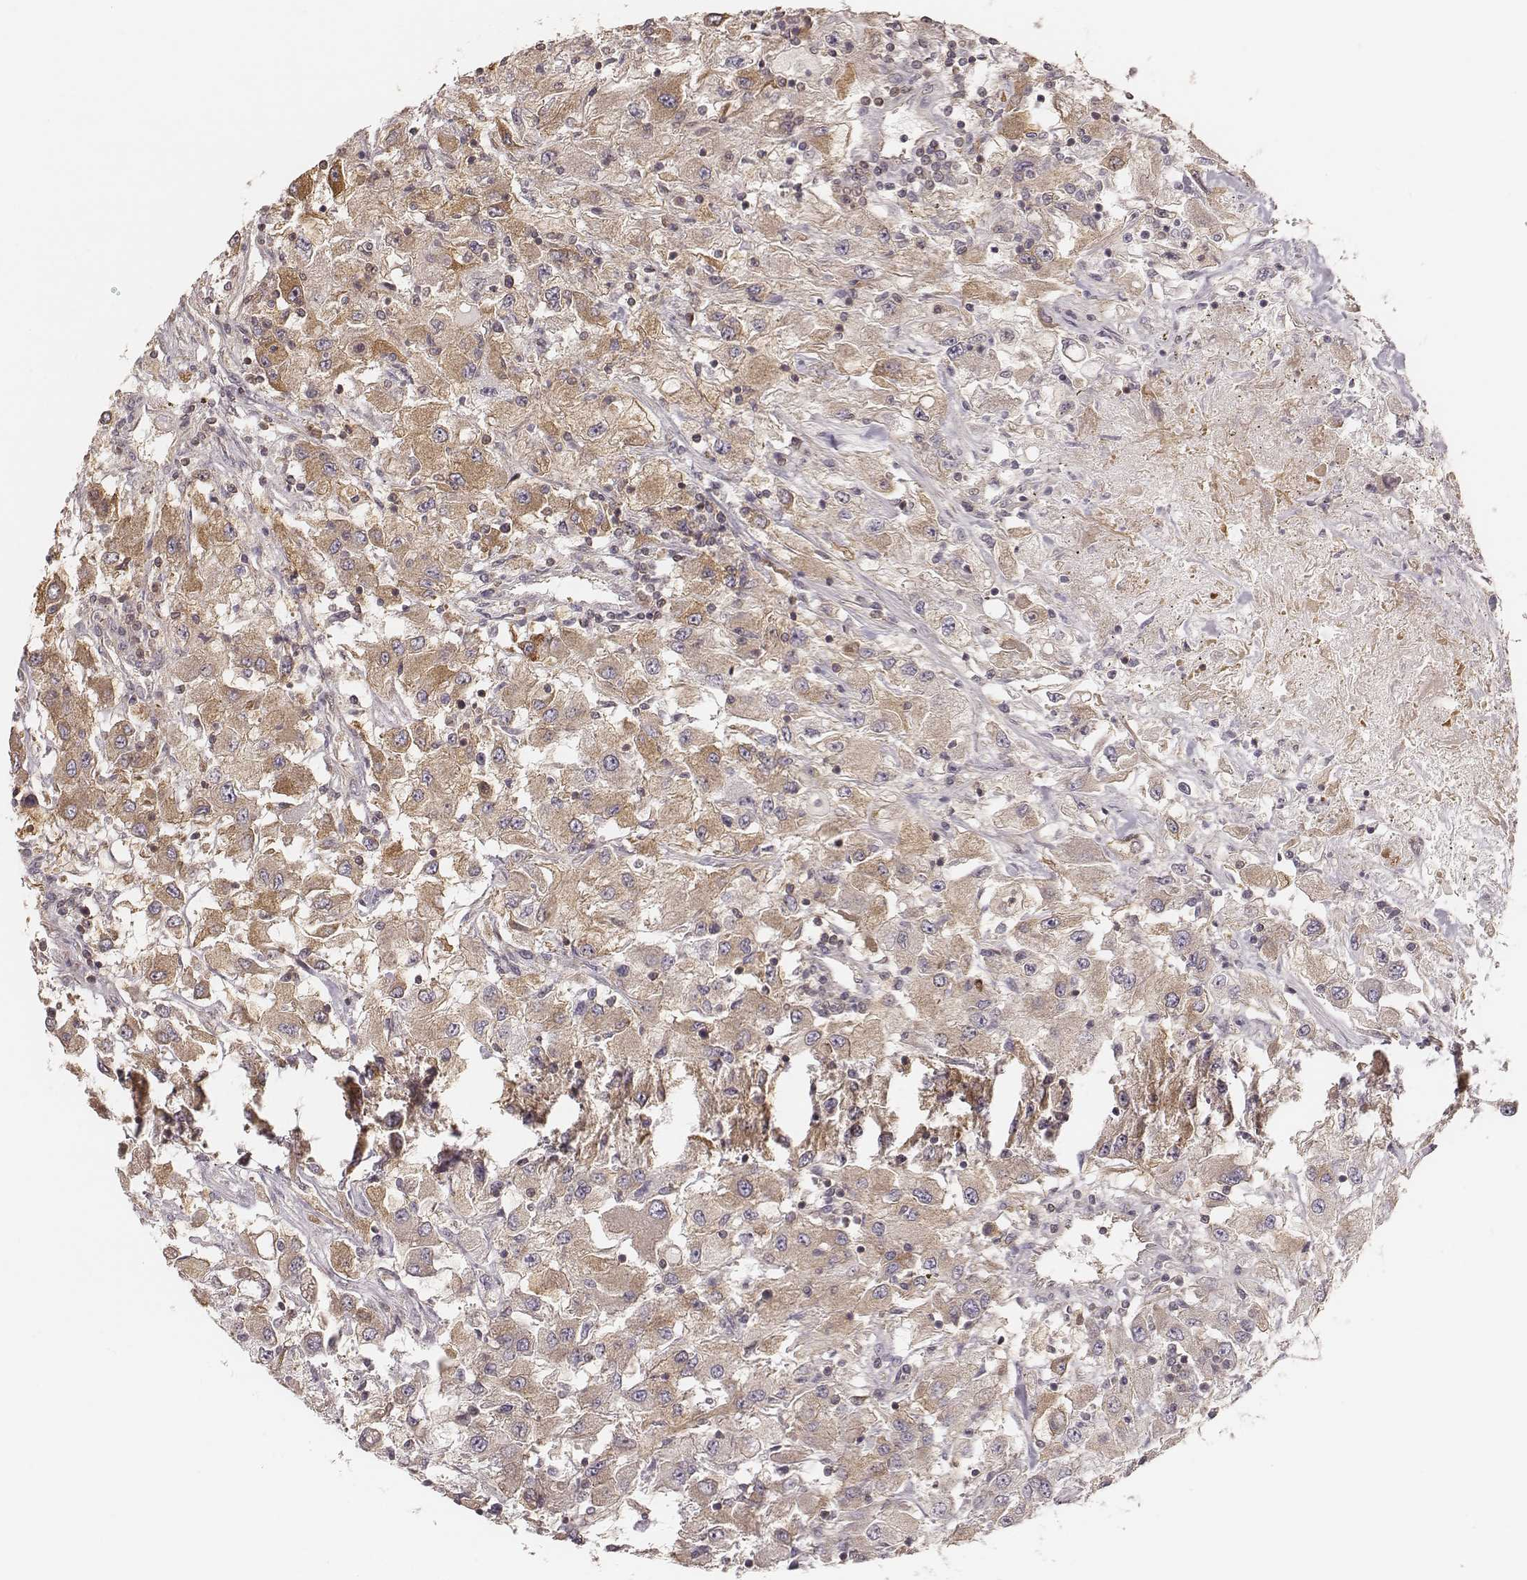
{"staining": {"intensity": "weak", "quantity": ">75%", "location": "cytoplasmic/membranous"}, "tissue": "renal cancer", "cell_type": "Tumor cells", "image_type": "cancer", "snomed": [{"axis": "morphology", "description": "Adenocarcinoma, NOS"}, {"axis": "topography", "description": "Kidney"}], "caption": "Renal cancer (adenocarcinoma) tissue reveals weak cytoplasmic/membranous positivity in about >75% of tumor cells (DAB (3,3'-diaminobenzidine) IHC with brightfield microscopy, high magnification).", "gene": "CARS1", "patient": {"sex": "female", "age": 67}}